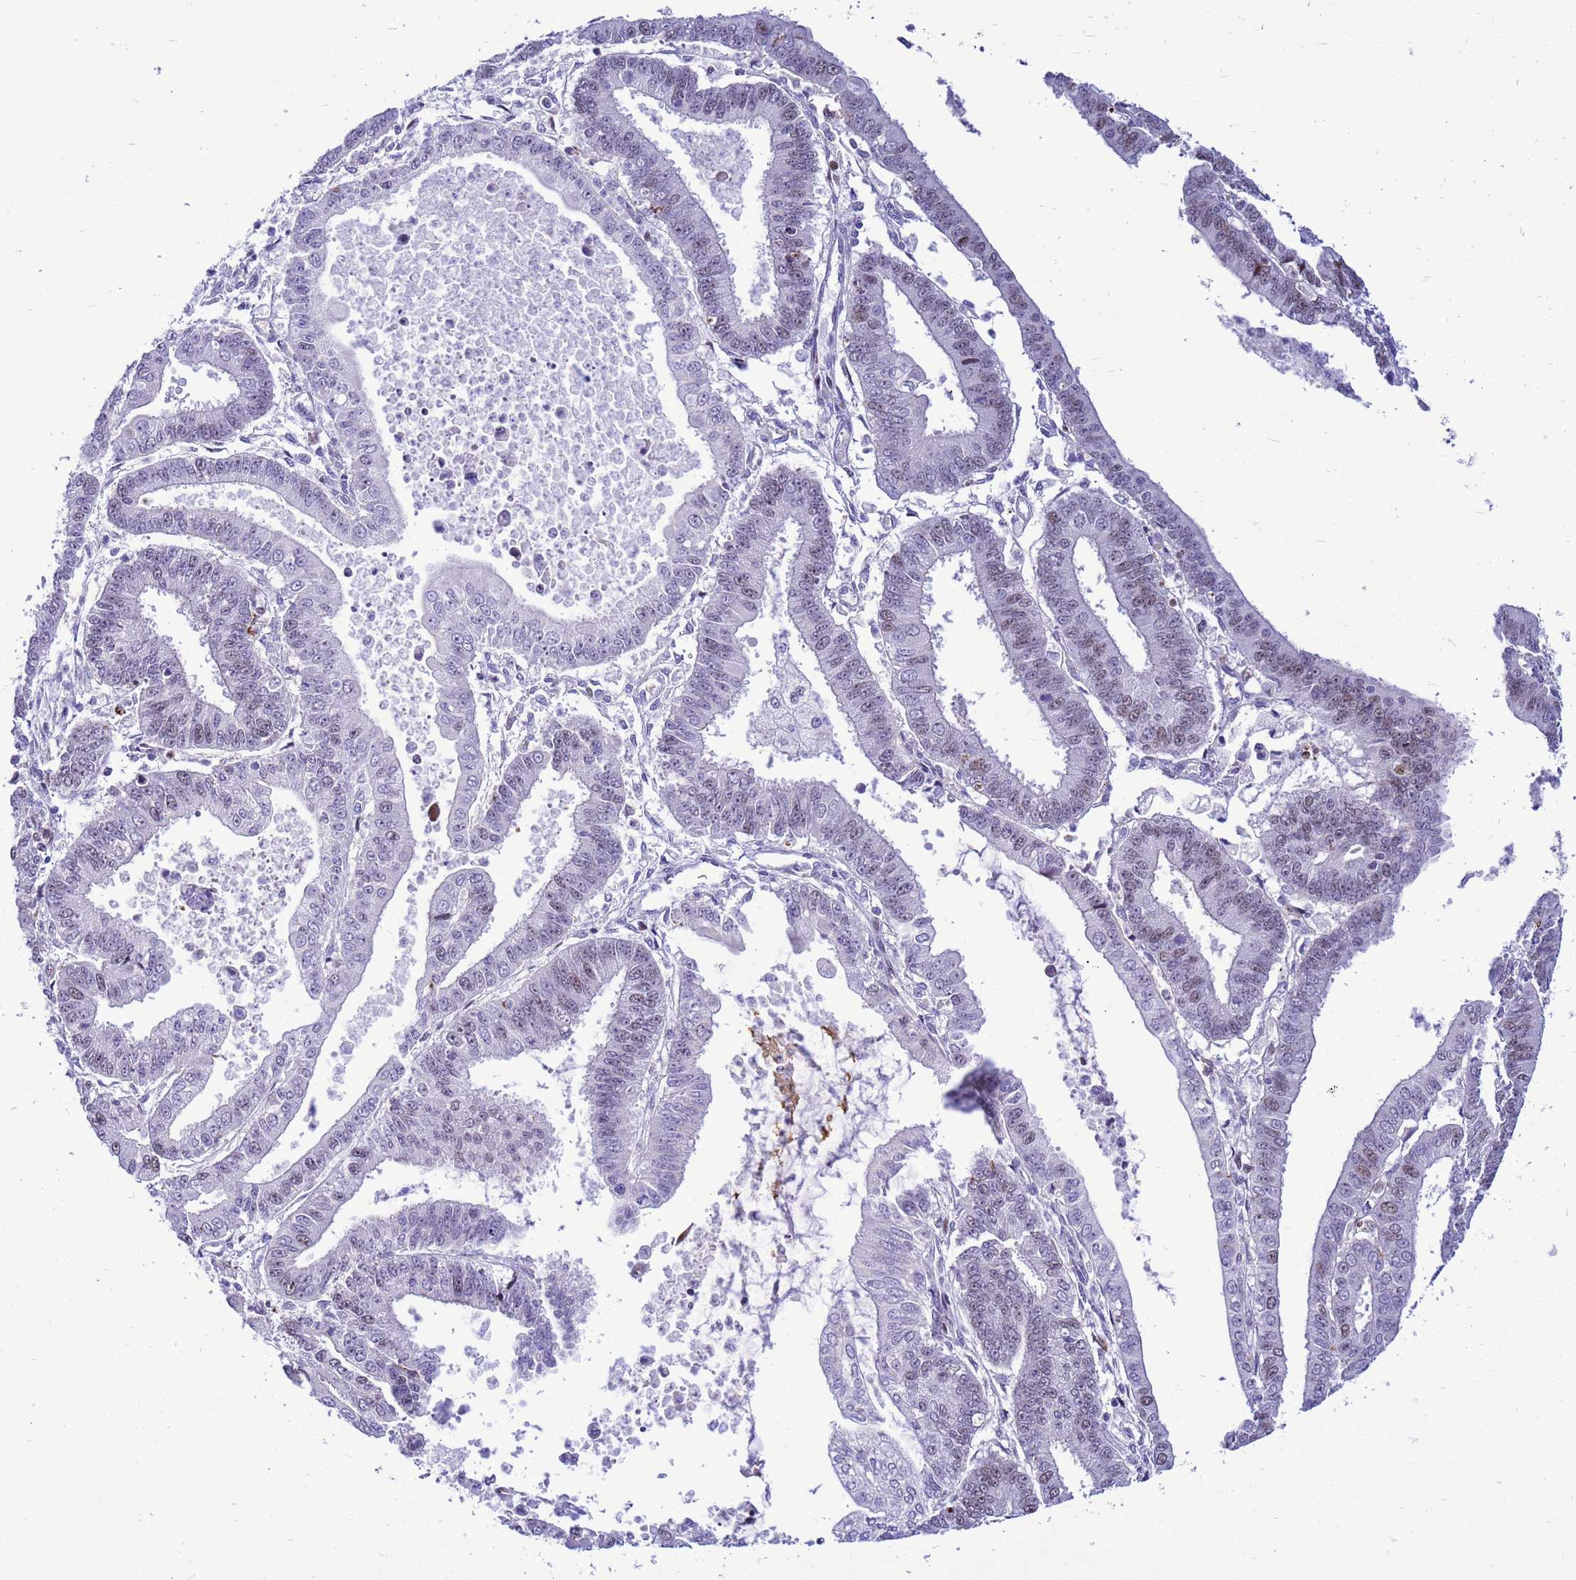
{"staining": {"intensity": "negative", "quantity": "none", "location": "none"}, "tissue": "endometrial cancer", "cell_type": "Tumor cells", "image_type": "cancer", "snomed": [{"axis": "morphology", "description": "Adenocarcinoma, NOS"}, {"axis": "topography", "description": "Endometrium"}], "caption": "Immunohistochemical staining of endometrial cancer demonstrates no significant staining in tumor cells. (Brightfield microscopy of DAB IHC at high magnification).", "gene": "ADAMTS7", "patient": {"sex": "female", "age": 73}}